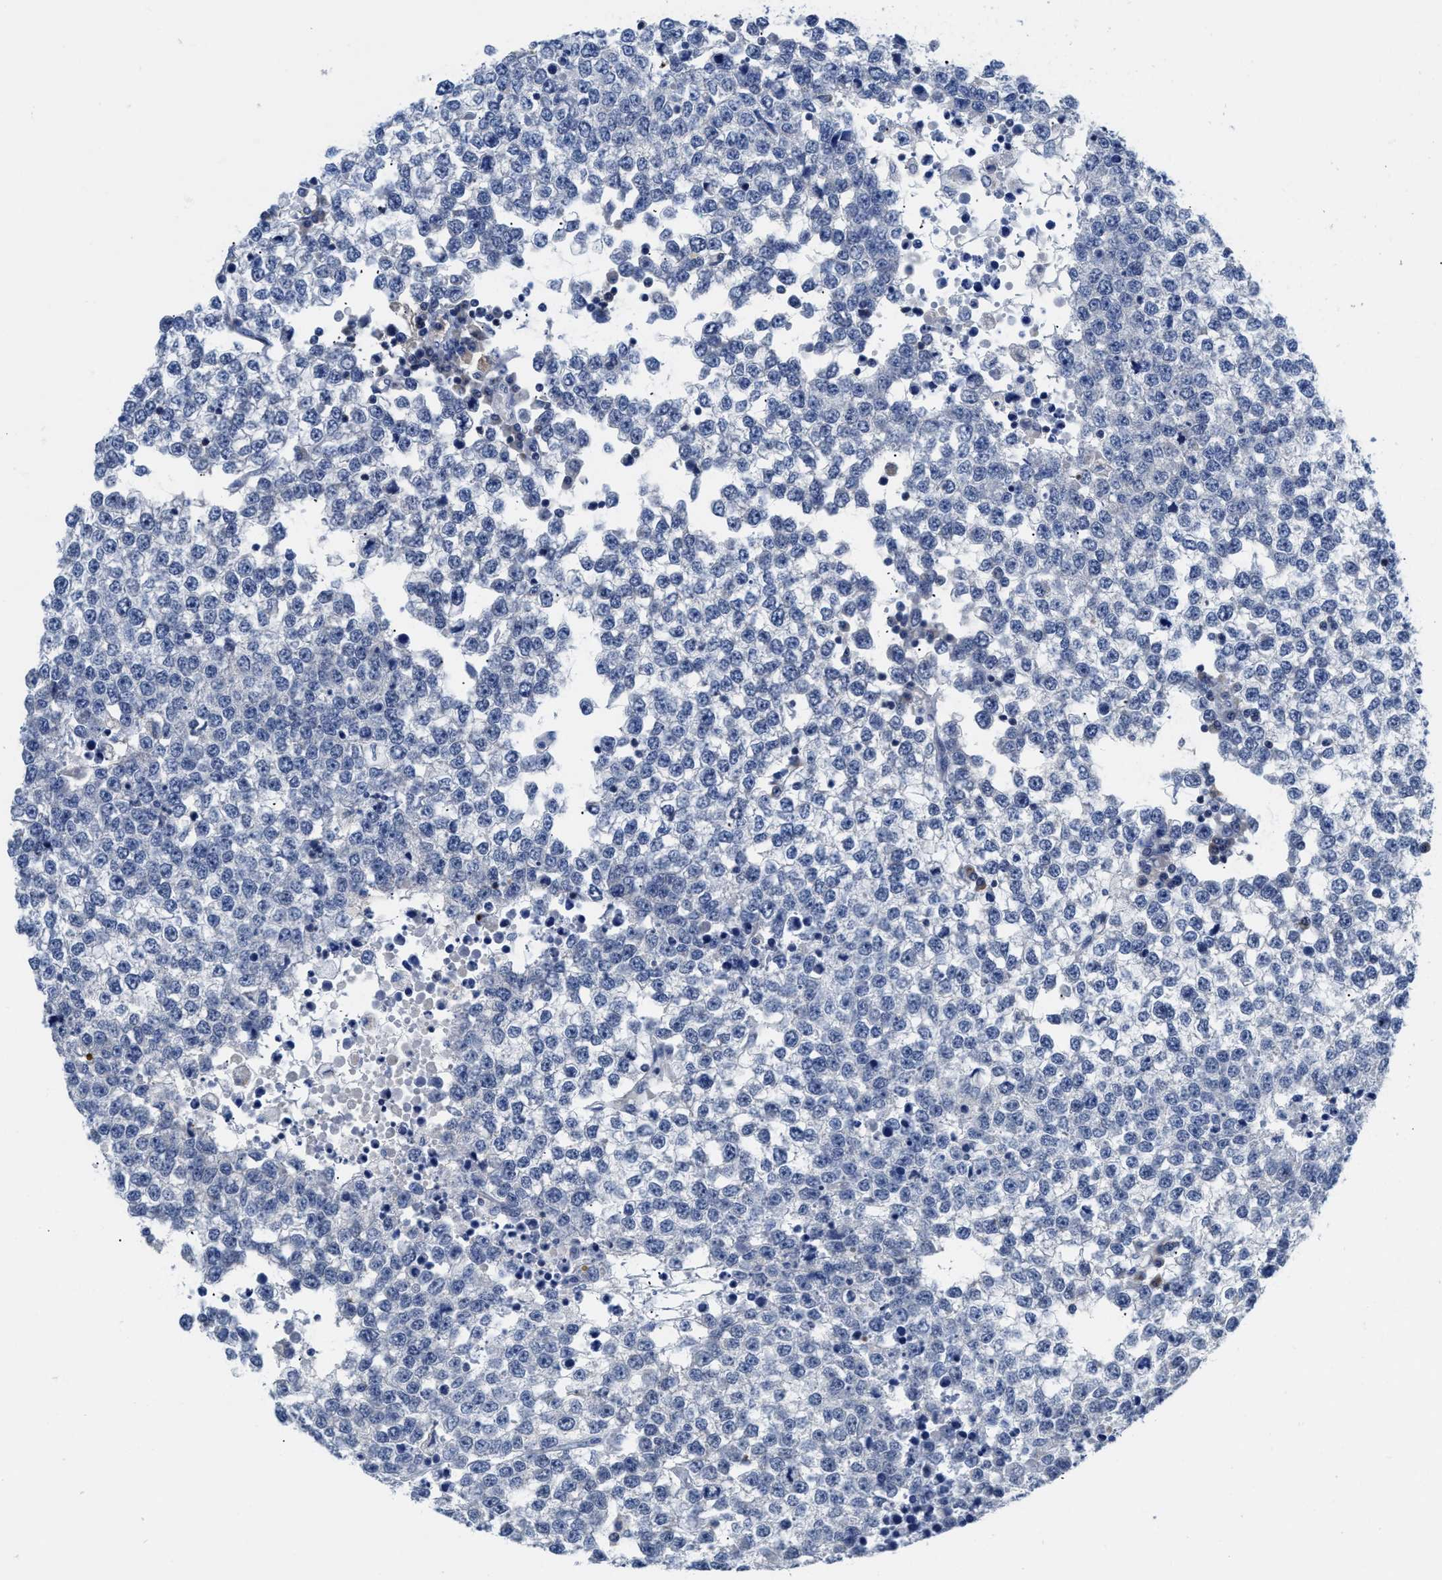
{"staining": {"intensity": "negative", "quantity": "none", "location": "none"}, "tissue": "testis cancer", "cell_type": "Tumor cells", "image_type": "cancer", "snomed": [{"axis": "morphology", "description": "Seminoma, NOS"}, {"axis": "topography", "description": "Testis"}], "caption": "Testis cancer was stained to show a protein in brown. There is no significant staining in tumor cells.", "gene": "ETFA", "patient": {"sex": "male", "age": 65}}